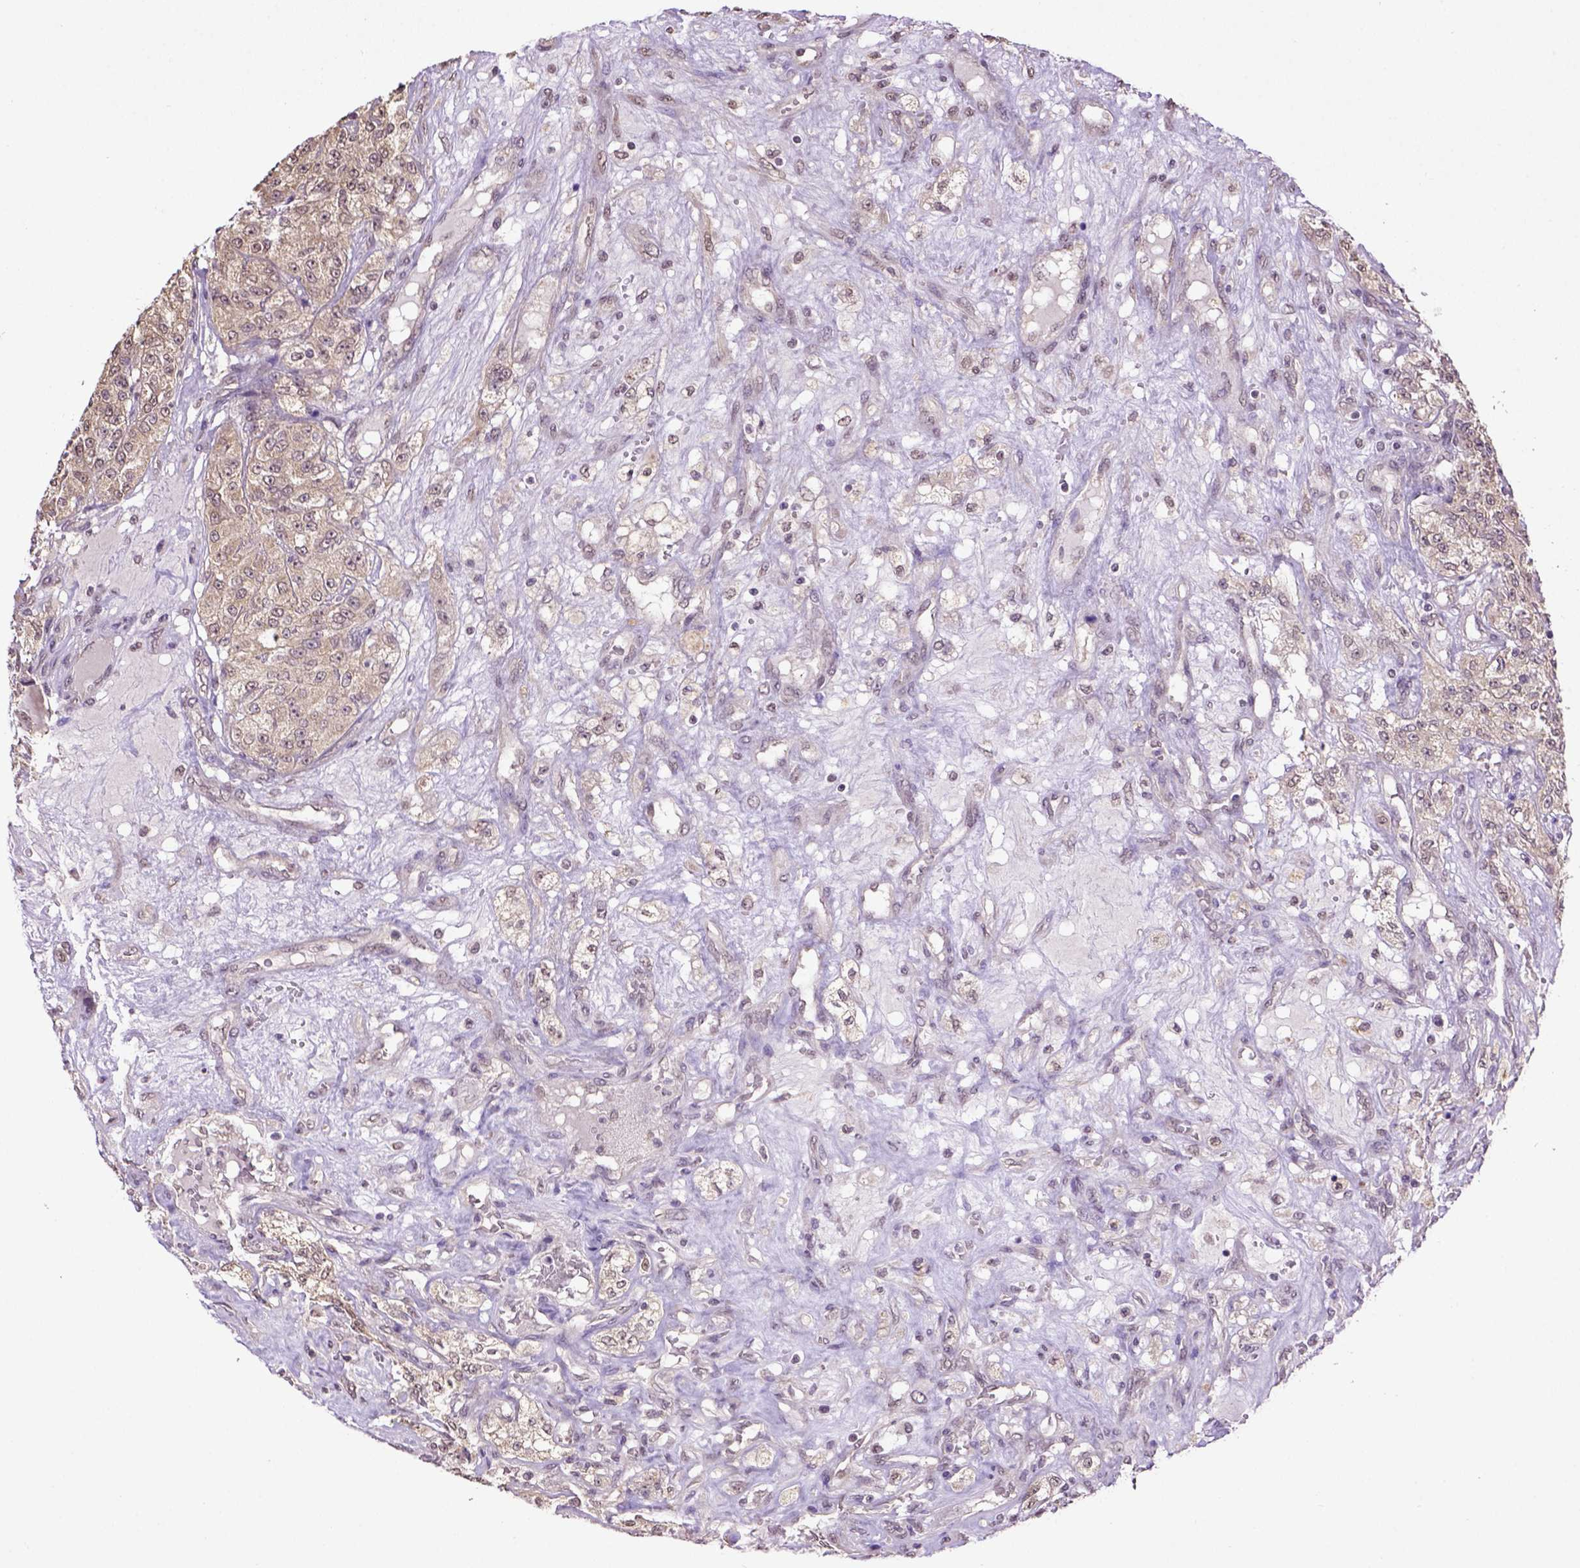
{"staining": {"intensity": "weak", "quantity": ">75%", "location": "cytoplasmic/membranous"}, "tissue": "renal cancer", "cell_type": "Tumor cells", "image_type": "cancer", "snomed": [{"axis": "morphology", "description": "Adenocarcinoma, NOS"}, {"axis": "topography", "description": "Kidney"}], "caption": "DAB immunohistochemical staining of renal cancer shows weak cytoplasmic/membranous protein positivity in about >75% of tumor cells.", "gene": "WDR17", "patient": {"sex": "female", "age": 63}}